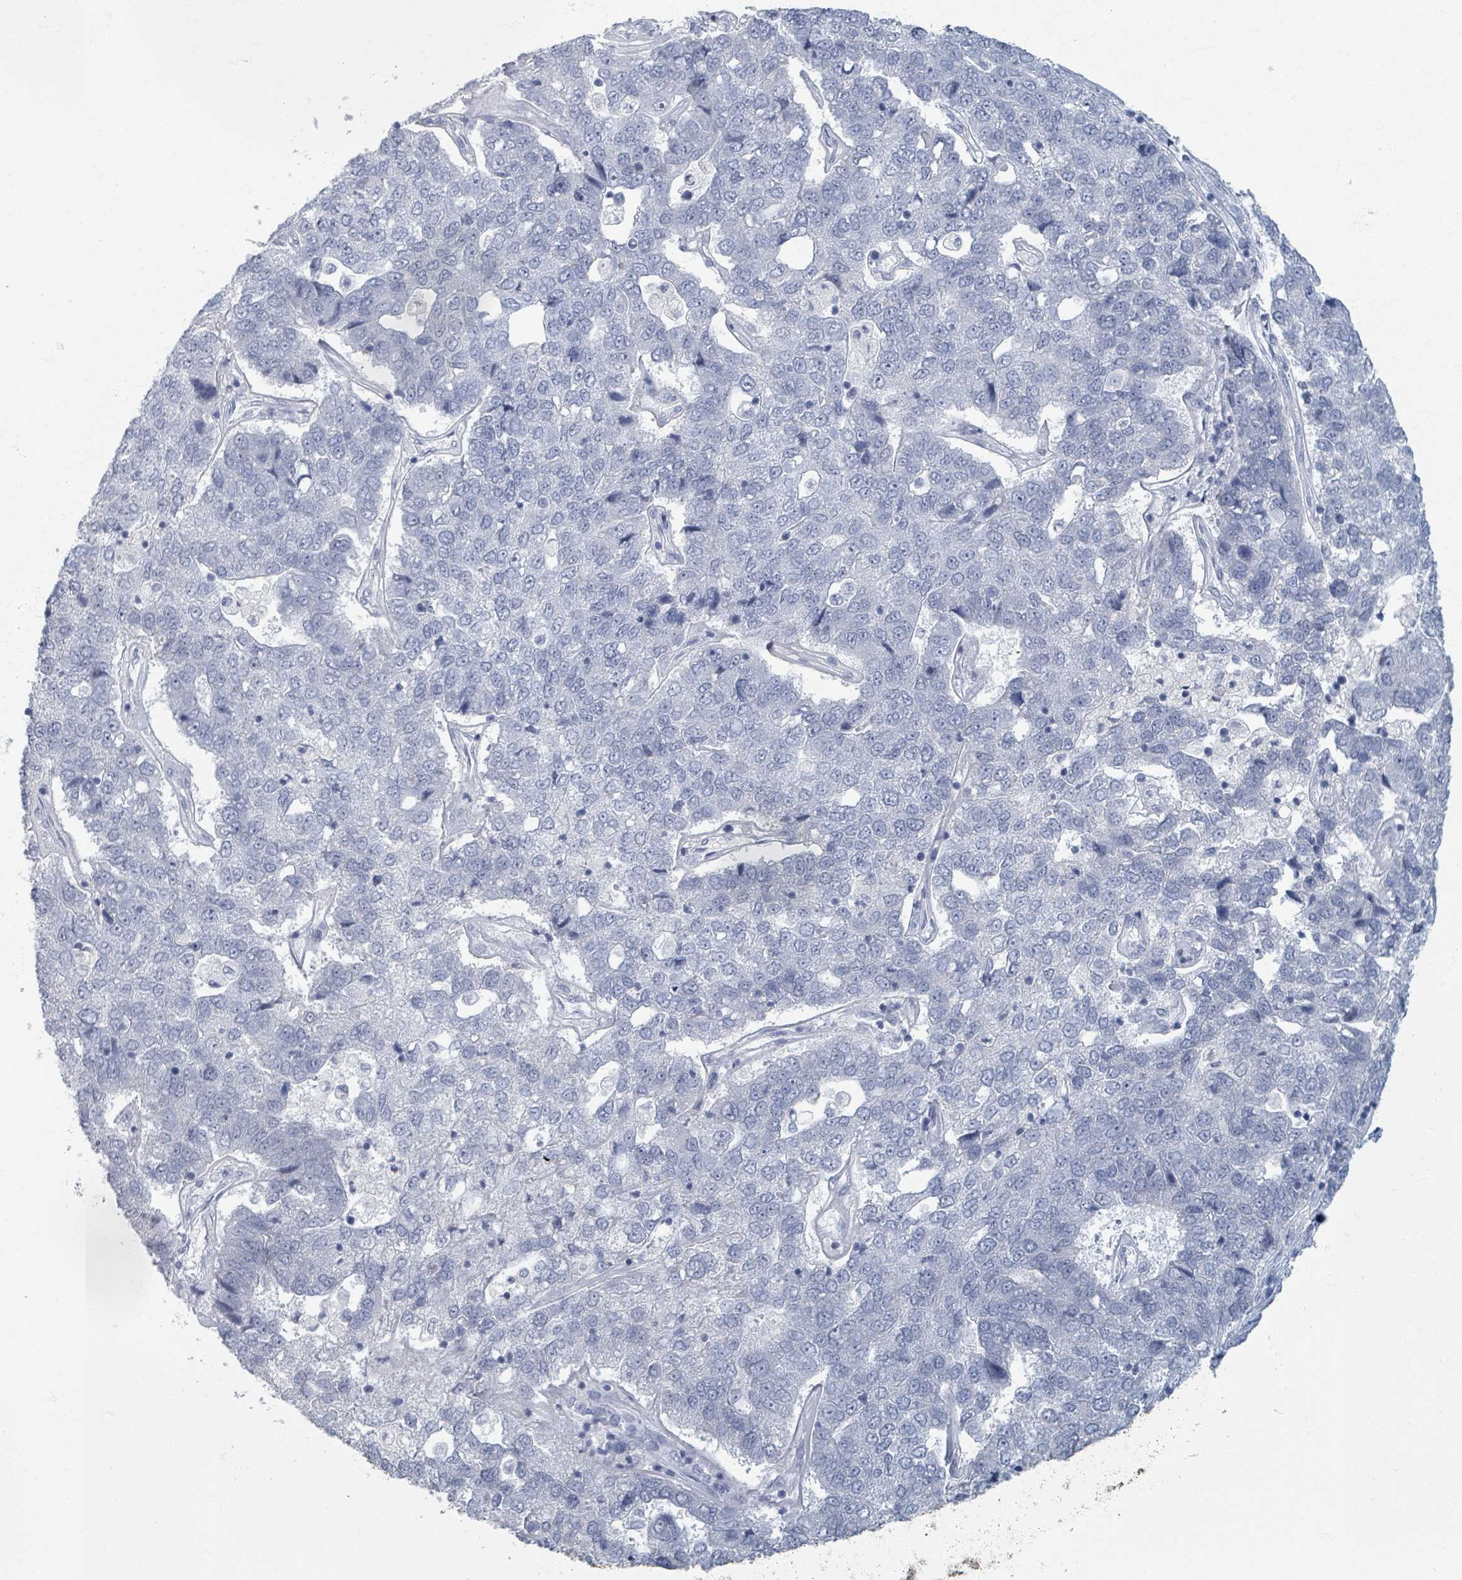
{"staining": {"intensity": "negative", "quantity": "none", "location": "none"}, "tissue": "pancreatic cancer", "cell_type": "Tumor cells", "image_type": "cancer", "snomed": [{"axis": "morphology", "description": "Adenocarcinoma, NOS"}, {"axis": "topography", "description": "Pancreas"}], "caption": "This histopathology image is of pancreatic adenocarcinoma stained with immunohistochemistry (IHC) to label a protein in brown with the nuclei are counter-stained blue. There is no expression in tumor cells.", "gene": "TAS2R1", "patient": {"sex": "female", "age": 61}}